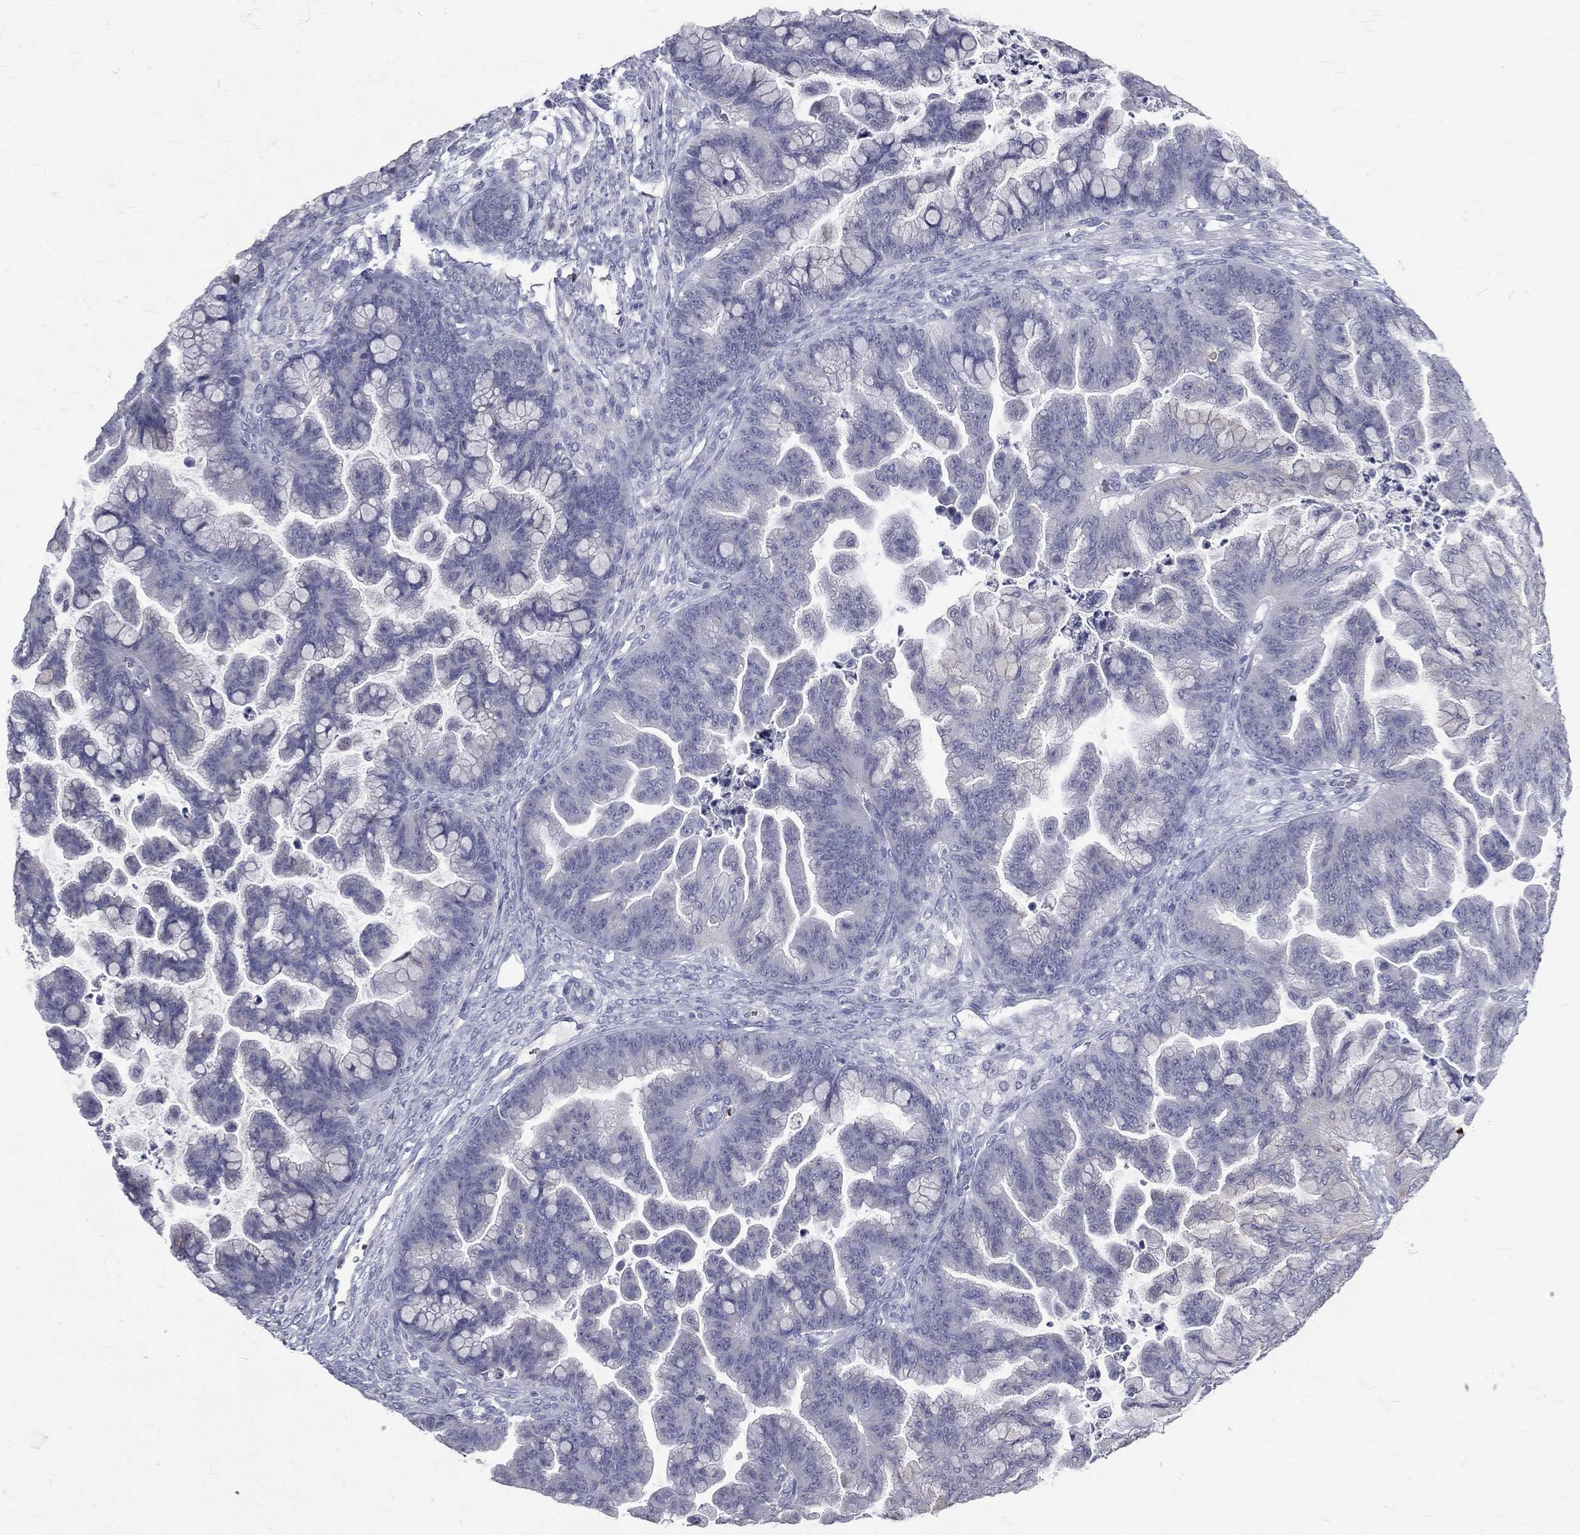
{"staining": {"intensity": "negative", "quantity": "none", "location": "none"}, "tissue": "ovarian cancer", "cell_type": "Tumor cells", "image_type": "cancer", "snomed": [{"axis": "morphology", "description": "Cystadenocarcinoma, mucinous, NOS"}, {"axis": "topography", "description": "Ovary"}], "caption": "Protein analysis of ovarian mucinous cystadenocarcinoma shows no significant expression in tumor cells.", "gene": "CTSW", "patient": {"sex": "female", "age": 67}}